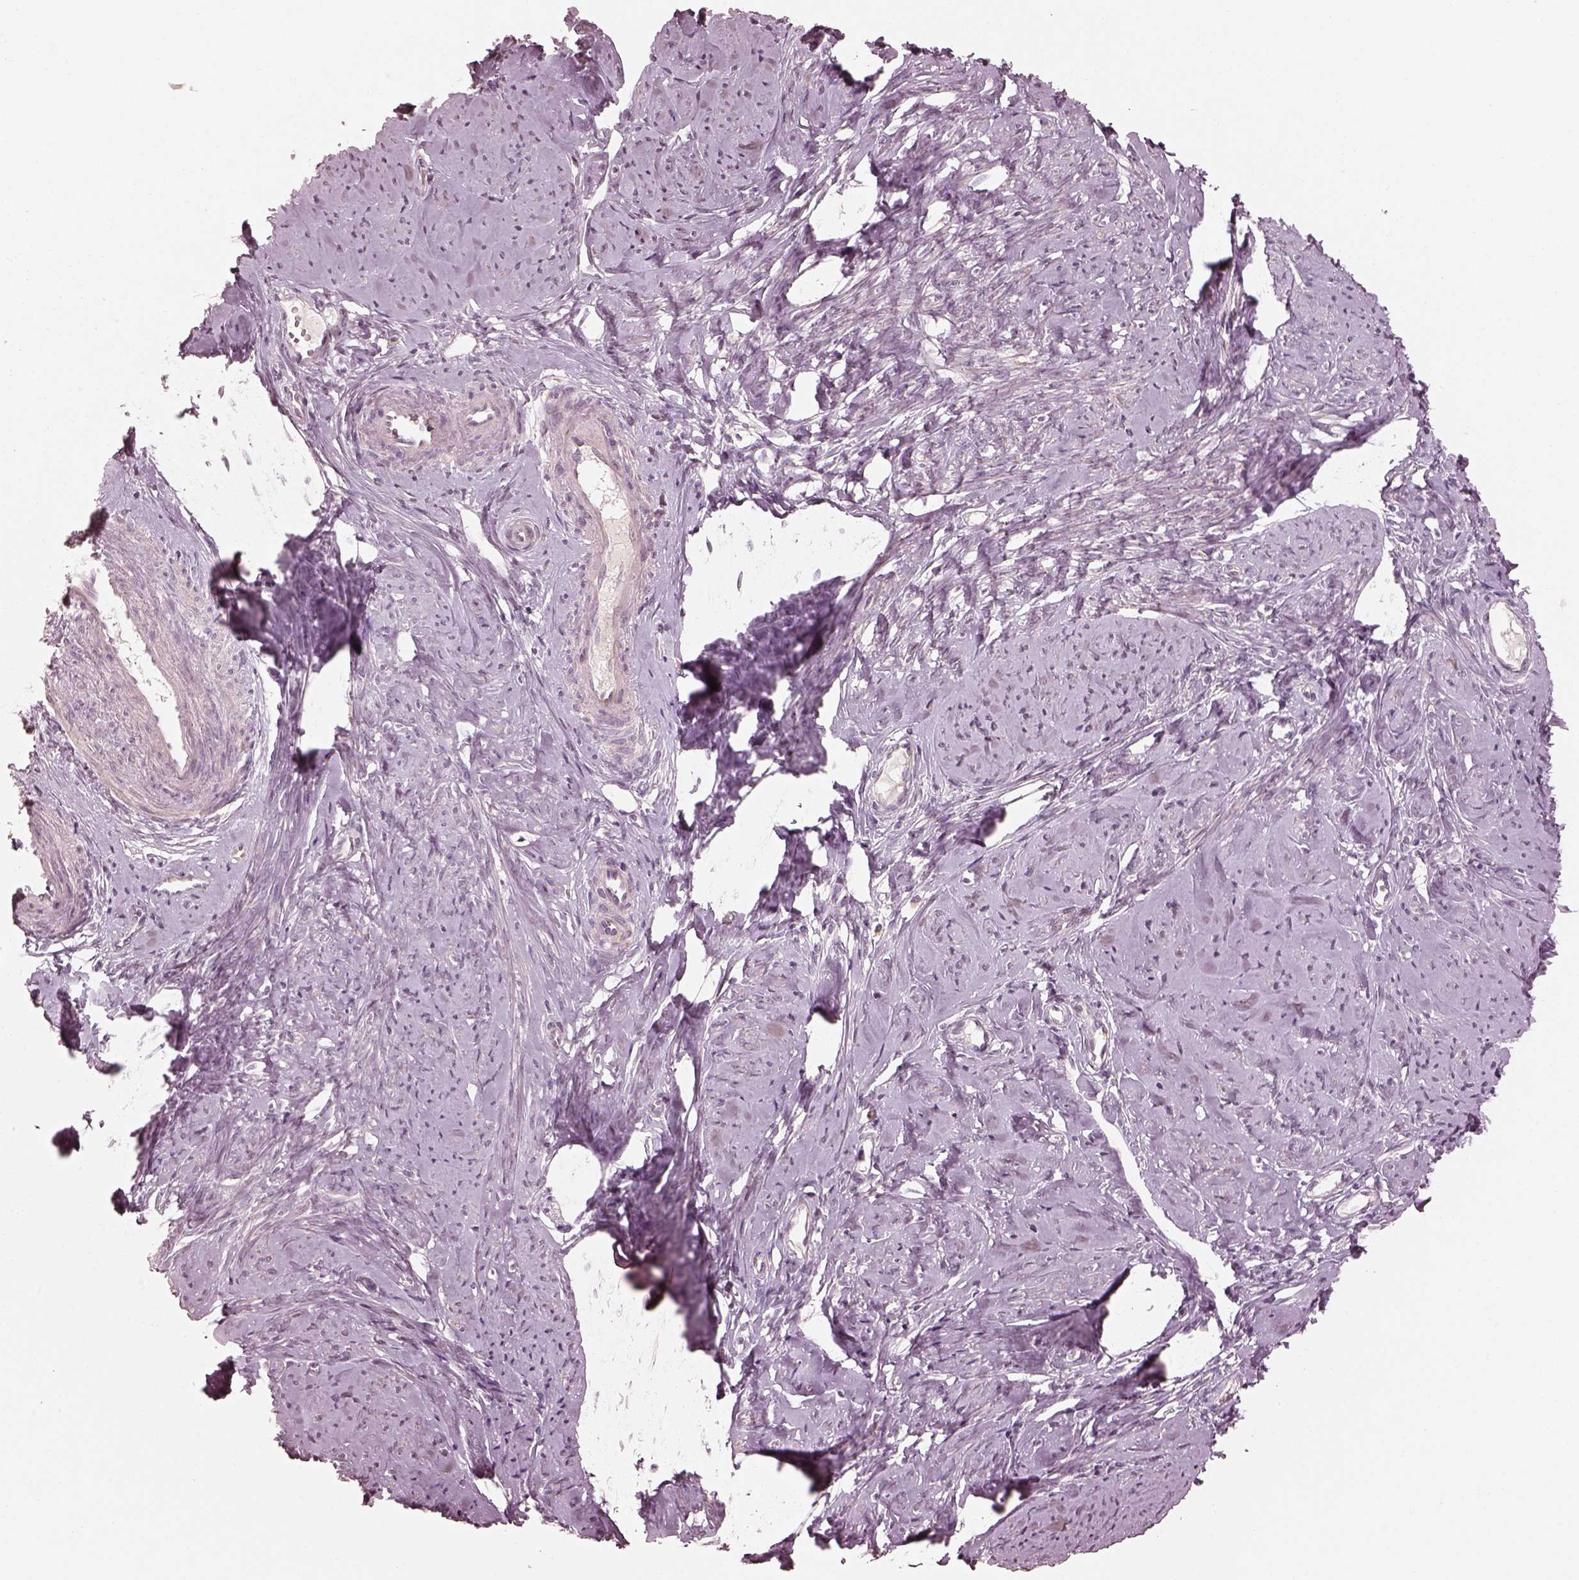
{"staining": {"intensity": "weak", "quantity": "25%-75%", "location": "cytoplasmic/membranous"}, "tissue": "smooth muscle", "cell_type": "Smooth muscle cells", "image_type": "normal", "snomed": [{"axis": "morphology", "description": "Normal tissue, NOS"}, {"axis": "topography", "description": "Smooth muscle"}], "caption": "Smooth muscle cells display low levels of weak cytoplasmic/membranous expression in approximately 25%-75% of cells in unremarkable human smooth muscle. The staining is performed using DAB (3,3'-diaminobenzidine) brown chromogen to label protein expression. The nuclei are counter-stained blue using hematoxylin.", "gene": "SLC25A46", "patient": {"sex": "female", "age": 48}}